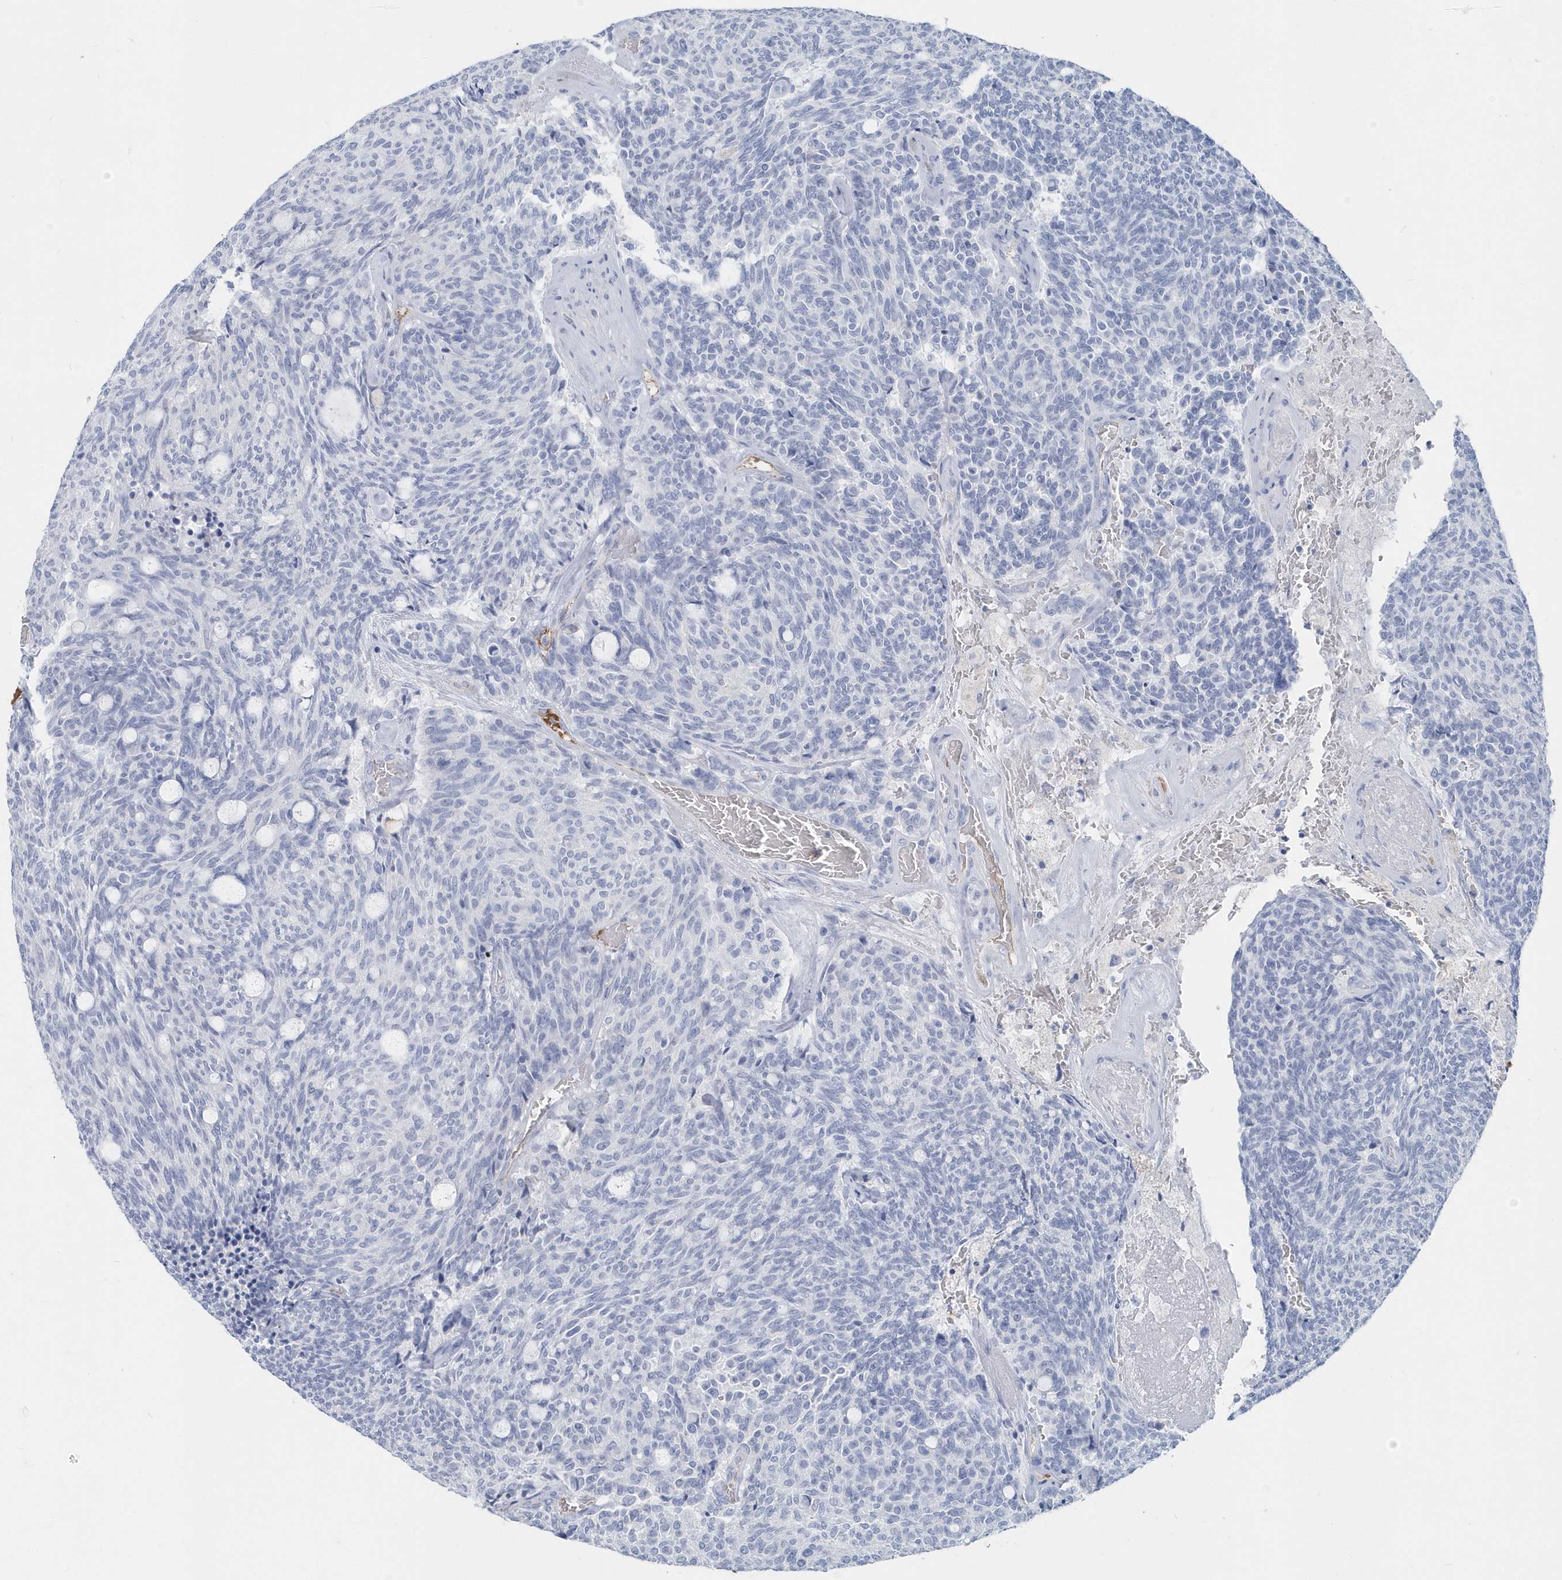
{"staining": {"intensity": "negative", "quantity": "none", "location": "none"}, "tissue": "carcinoid", "cell_type": "Tumor cells", "image_type": "cancer", "snomed": [{"axis": "morphology", "description": "Carcinoid, malignant, NOS"}, {"axis": "topography", "description": "Pancreas"}], "caption": "High magnification brightfield microscopy of malignant carcinoid stained with DAB (3,3'-diaminobenzidine) (brown) and counterstained with hematoxylin (blue): tumor cells show no significant expression. (Brightfield microscopy of DAB (3,3'-diaminobenzidine) immunohistochemistry (IHC) at high magnification).", "gene": "JCHAIN", "patient": {"sex": "female", "age": 54}}